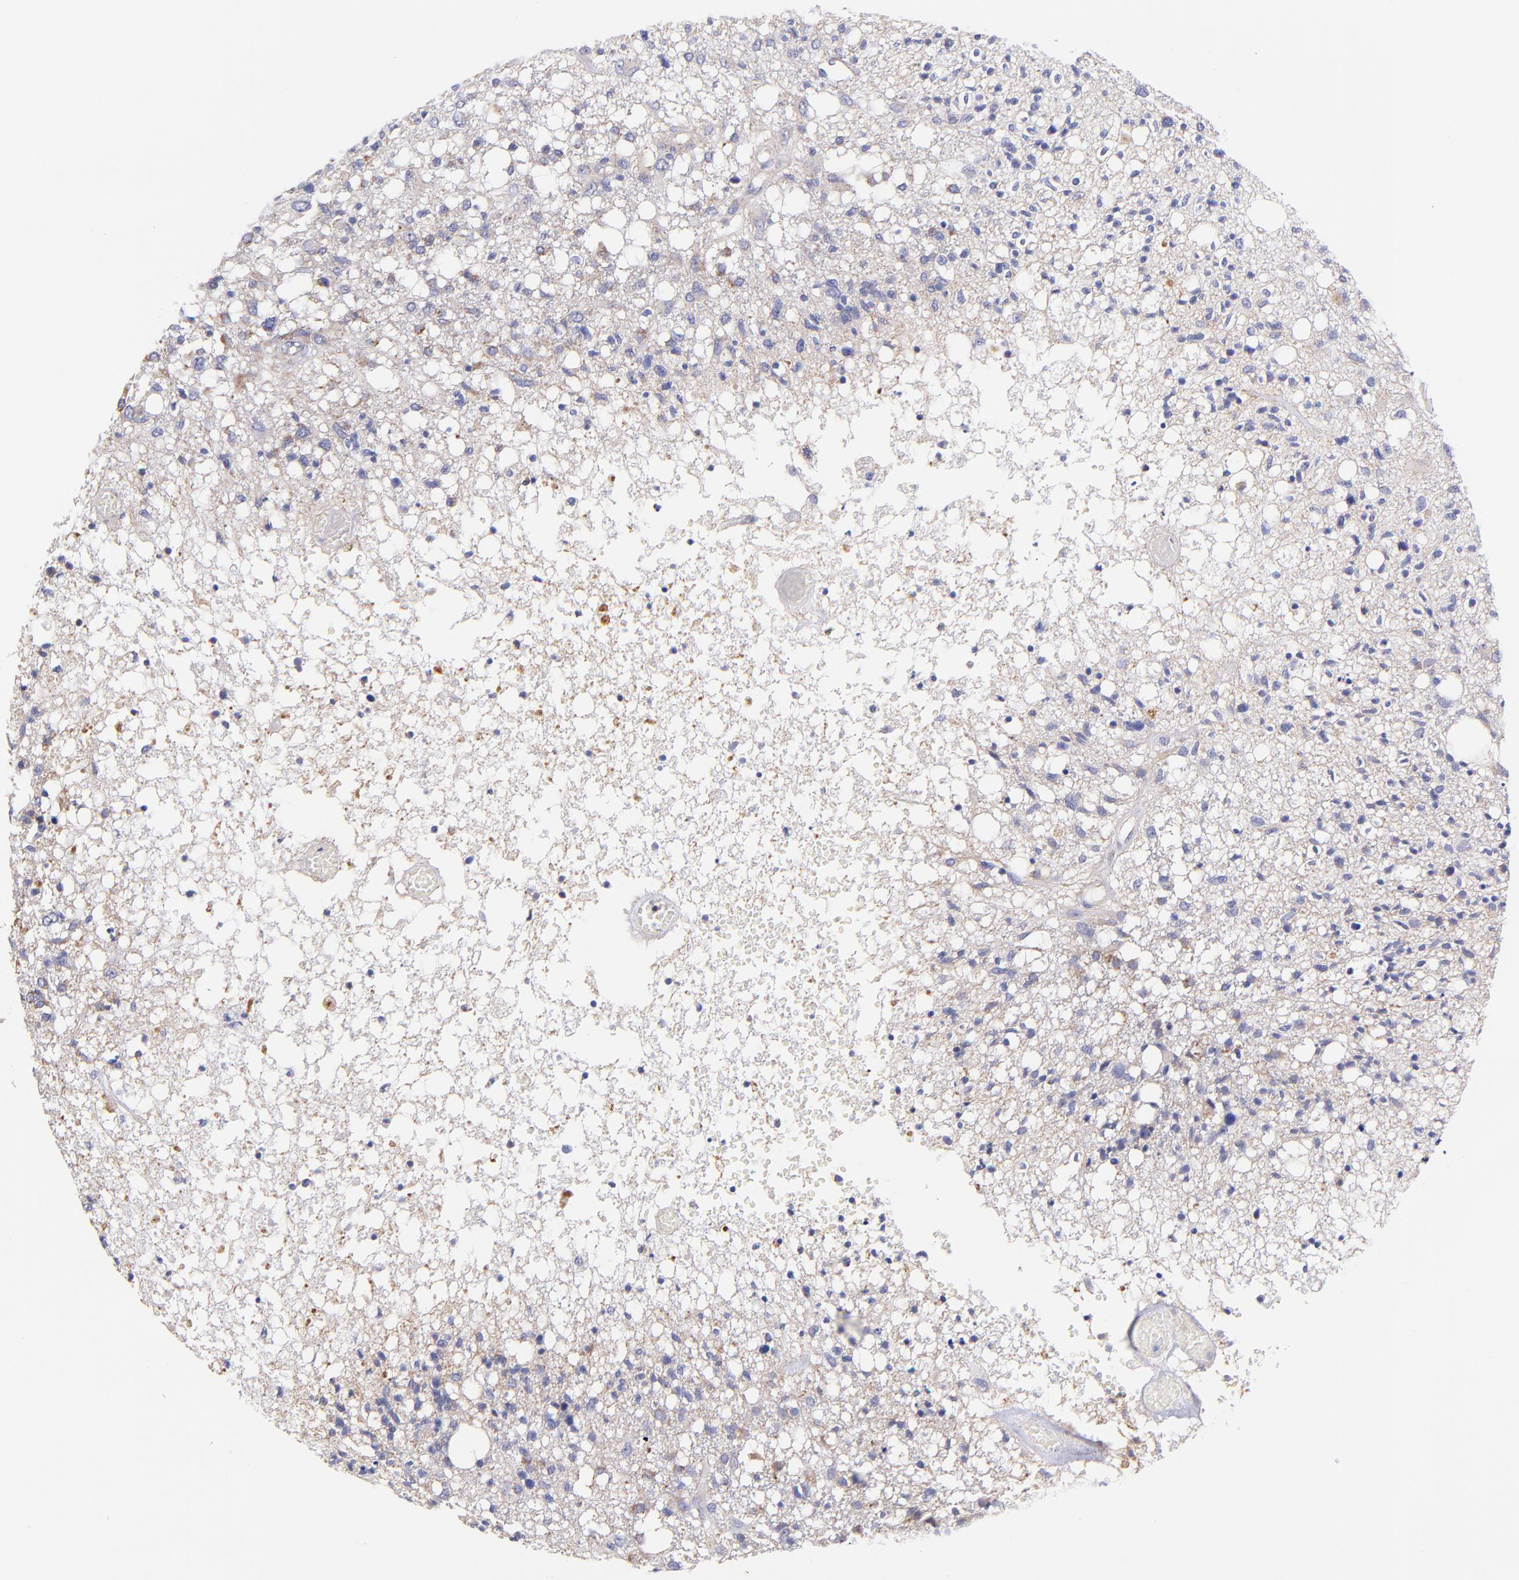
{"staining": {"intensity": "weak", "quantity": "<25%", "location": "cytoplasmic/membranous"}, "tissue": "glioma", "cell_type": "Tumor cells", "image_type": "cancer", "snomed": [{"axis": "morphology", "description": "Glioma, malignant, High grade"}, {"axis": "topography", "description": "Cerebral cortex"}], "caption": "Immunohistochemical staining of human high-grade glioma (malignant) exhibits no significant staining in tumor cells.", "gene": "NDUFB7", "patient": {"sex": "male", "age": 76}}